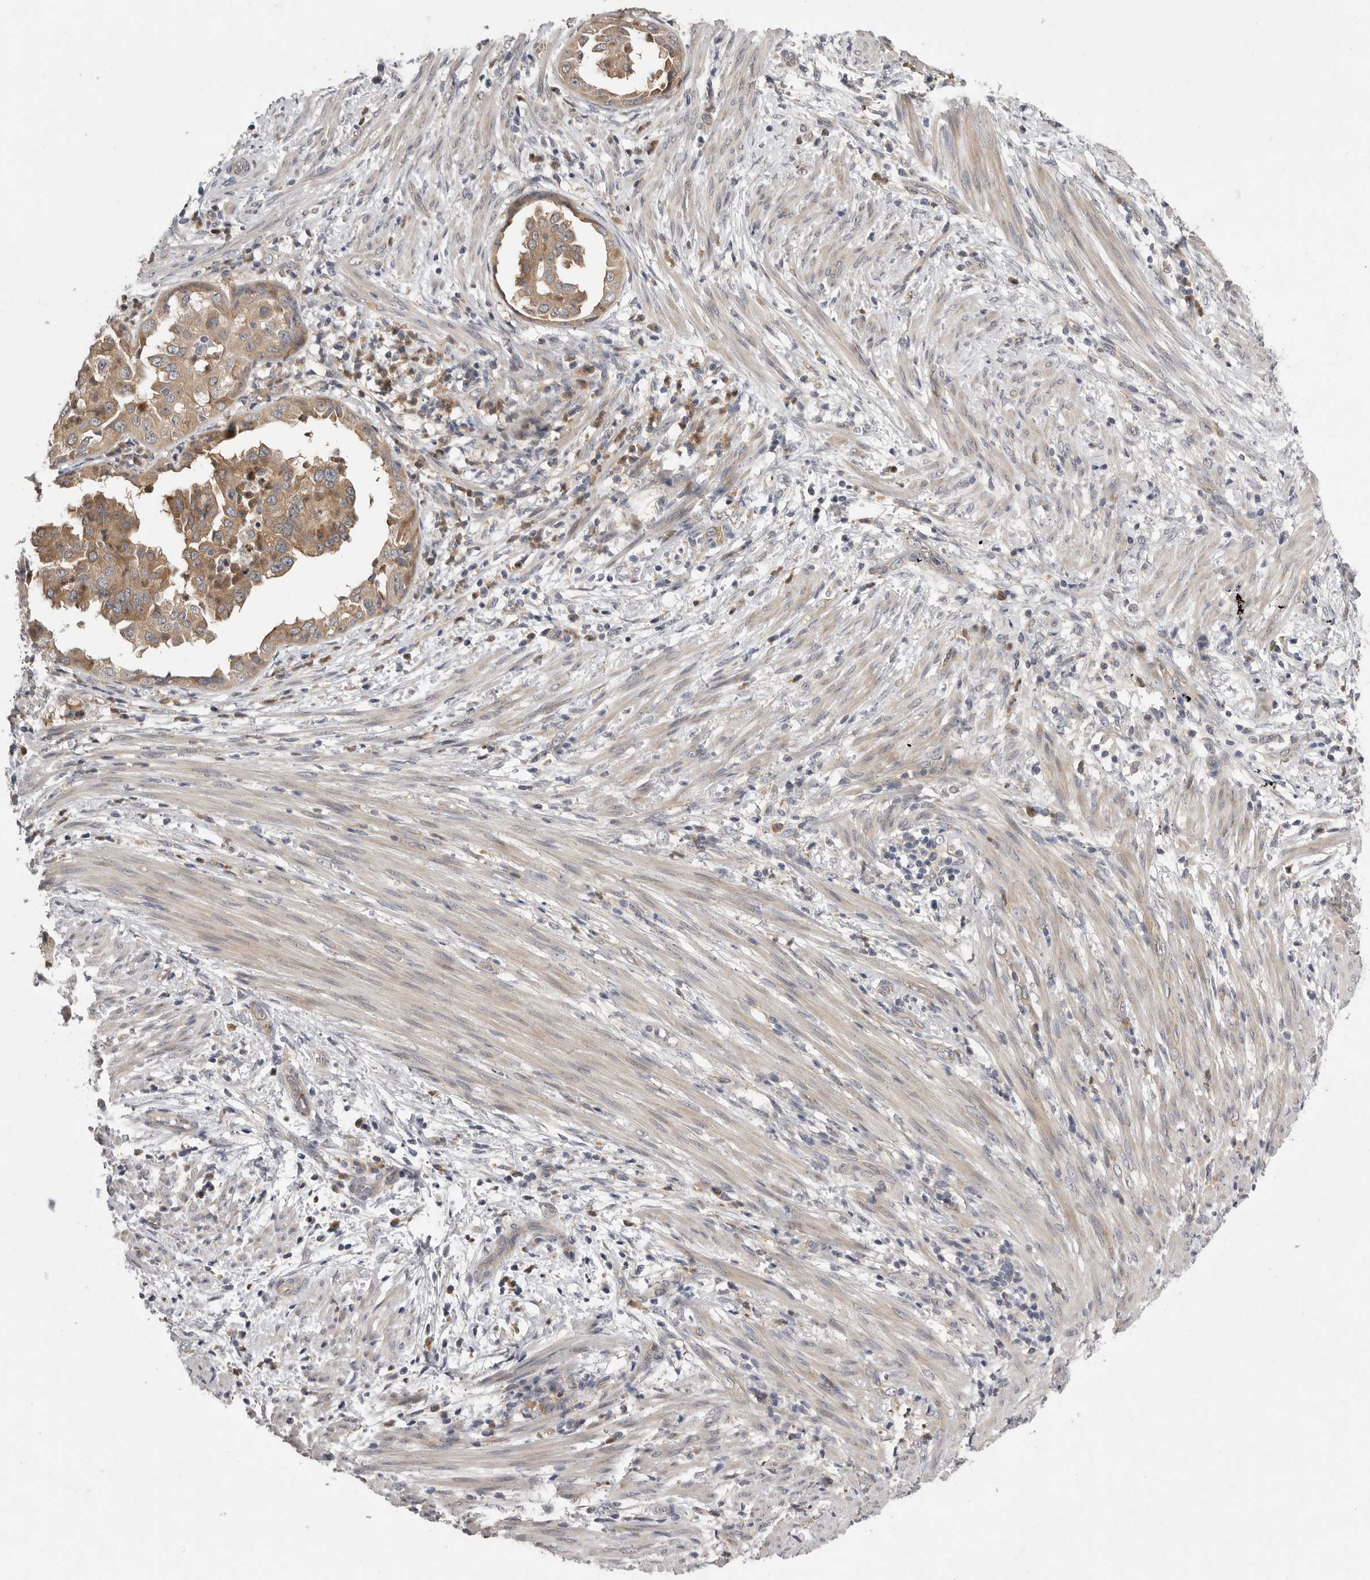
{"staining": {"intensity": "moderate", "quantity": "25%-75%", "location": "cytoplasmic/membranous"}, "tissue": "endometrial cancer", "cell_type": "Tumor cells", "image_type": "cancer", "snomed": [{"axis": "morphology", "description": "Adenocarcinoma, NOS"}, {"axis": "topography", "description": "Endometrium"}], "caption": "The micrograph shows a brown stain indicating the presence of a protein in the cytoplasmic/membranous of tumor cells in adenocarcinoma (endometrial).", "gene": "RALGPS2", "patient": {"sex": "female", "age": 85}}